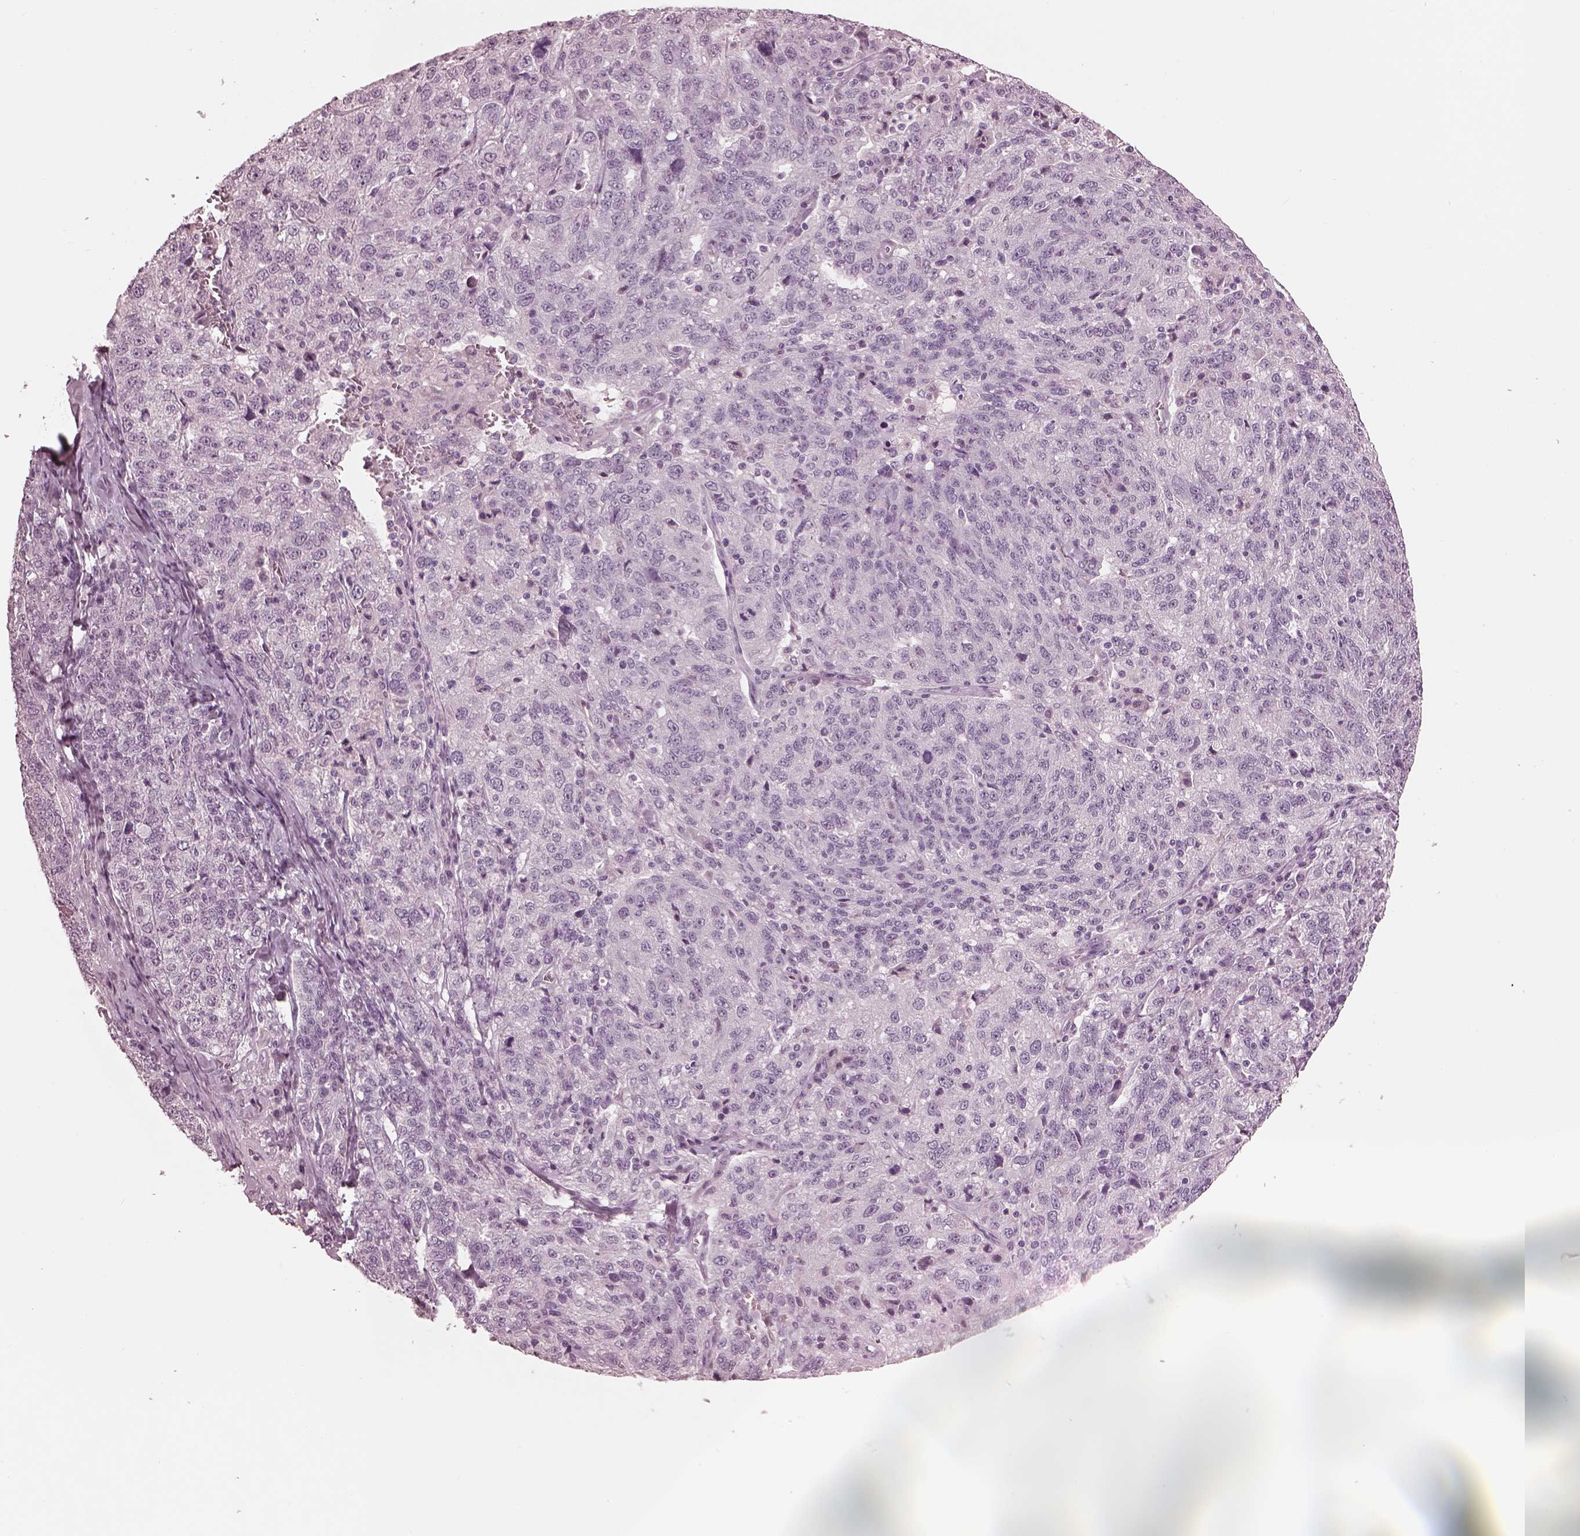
{"staining": {"intensity": "negative", "quantity": "none", "location": "none"}, "tissue": "ovarian cancer", "cell_type": "Tumor cells", "image_type": "cancer", "snomed": [{"axis": "morphology", "description": "Cystadenocarcinoma, serous, NOS"}, {"axis": "topography", "description": "Ovary"}], "caption": "Tumor cells are negative for protein expression in human ovarian cancer.", "gene": "GARIN4", "patient": {"sex": "female", "age": 71}}